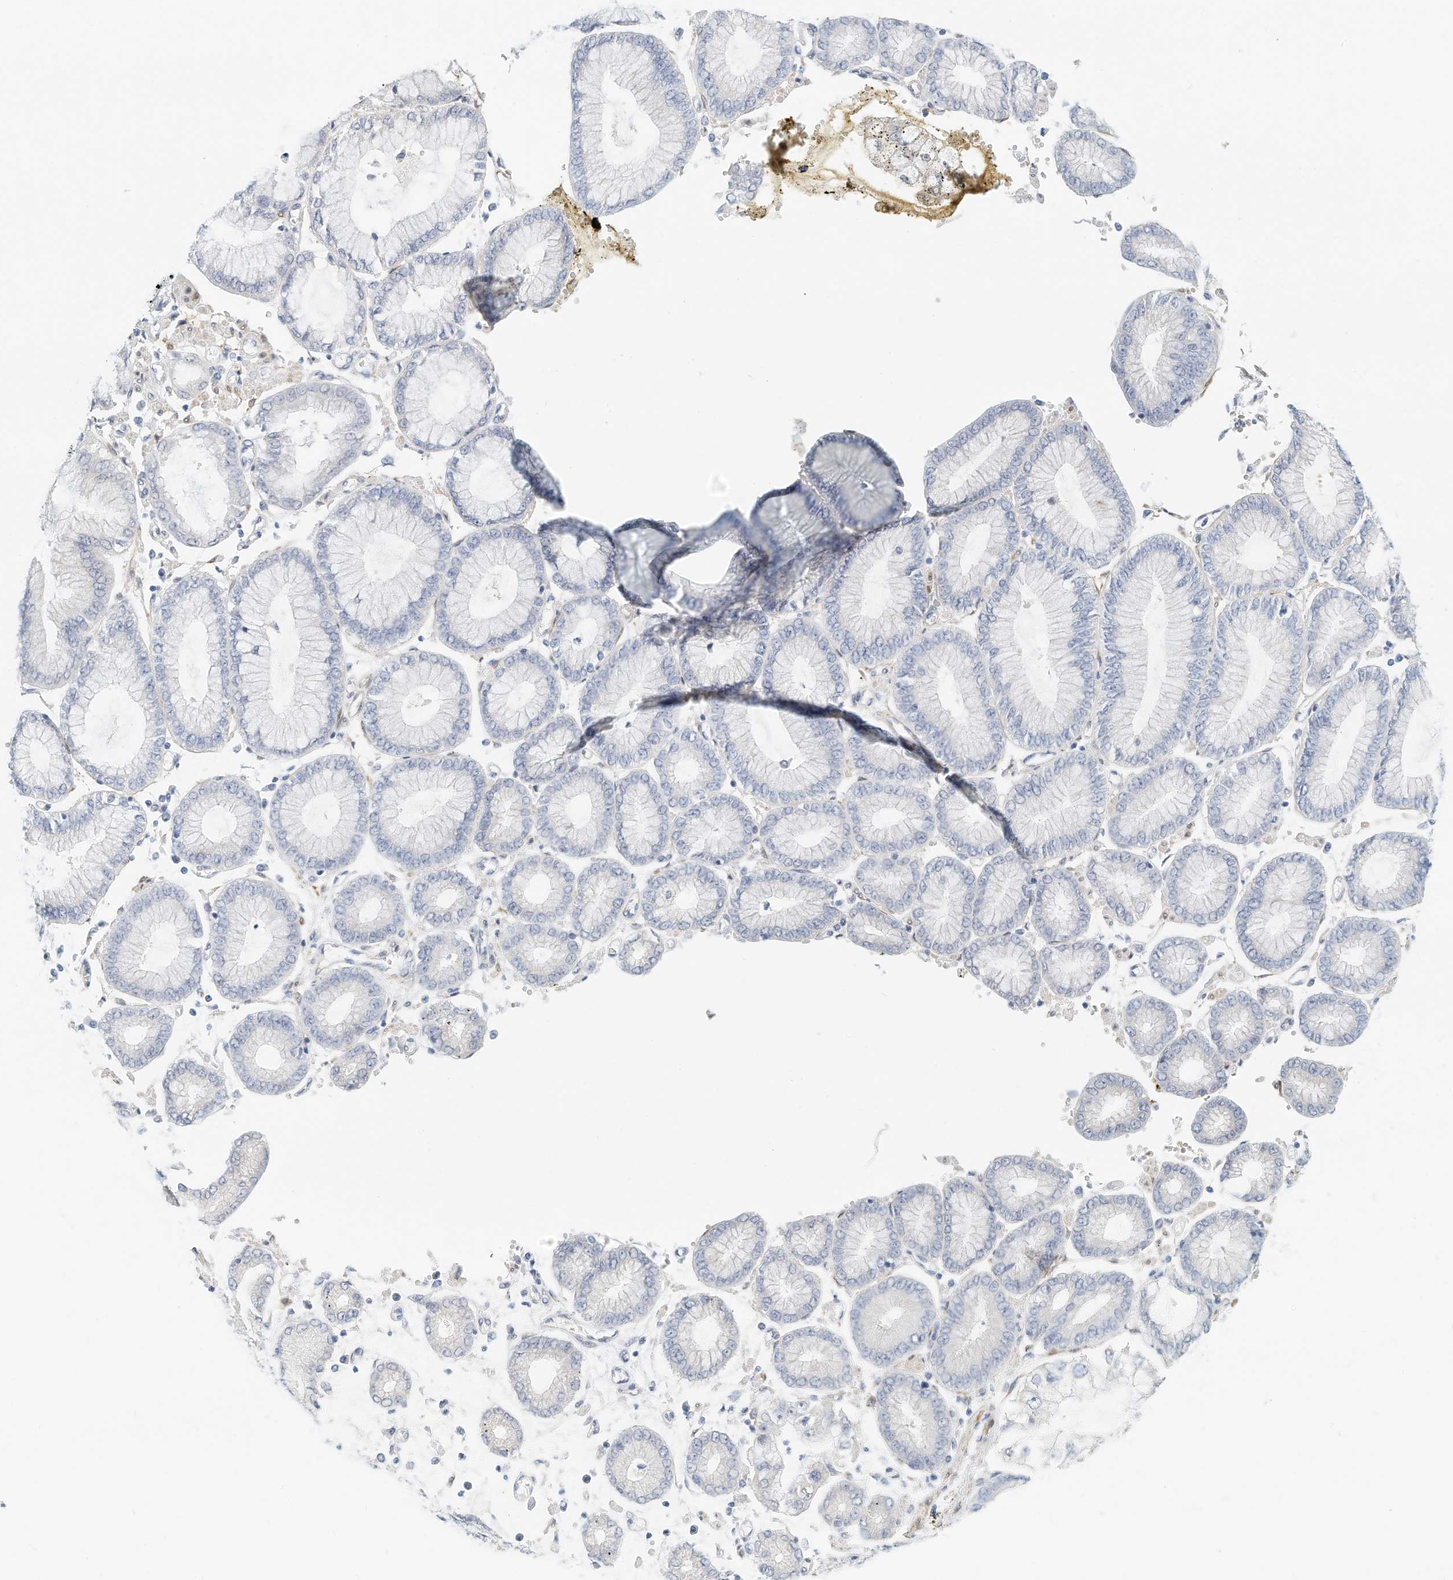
{"staining": {"intensity": "negative", "quantity": "none", "location": "none"}, "tissue": "stomach cancer", "cell_type": "Tumor cells", "image_type": "cancer", "snomed": [{"axis": "morphology", "description": "Adenocarcinoma, NOS"}, {"axis": "topography", "description": "Stomach"}], "caption": "The micrograph shows no staining of tumor cells in adenocarcinoma (stomach). (IHC, brightfield microscopy, high magnification).", "gene": "ARHGAP28", "patient": {"sex": "male", "age": 76}}